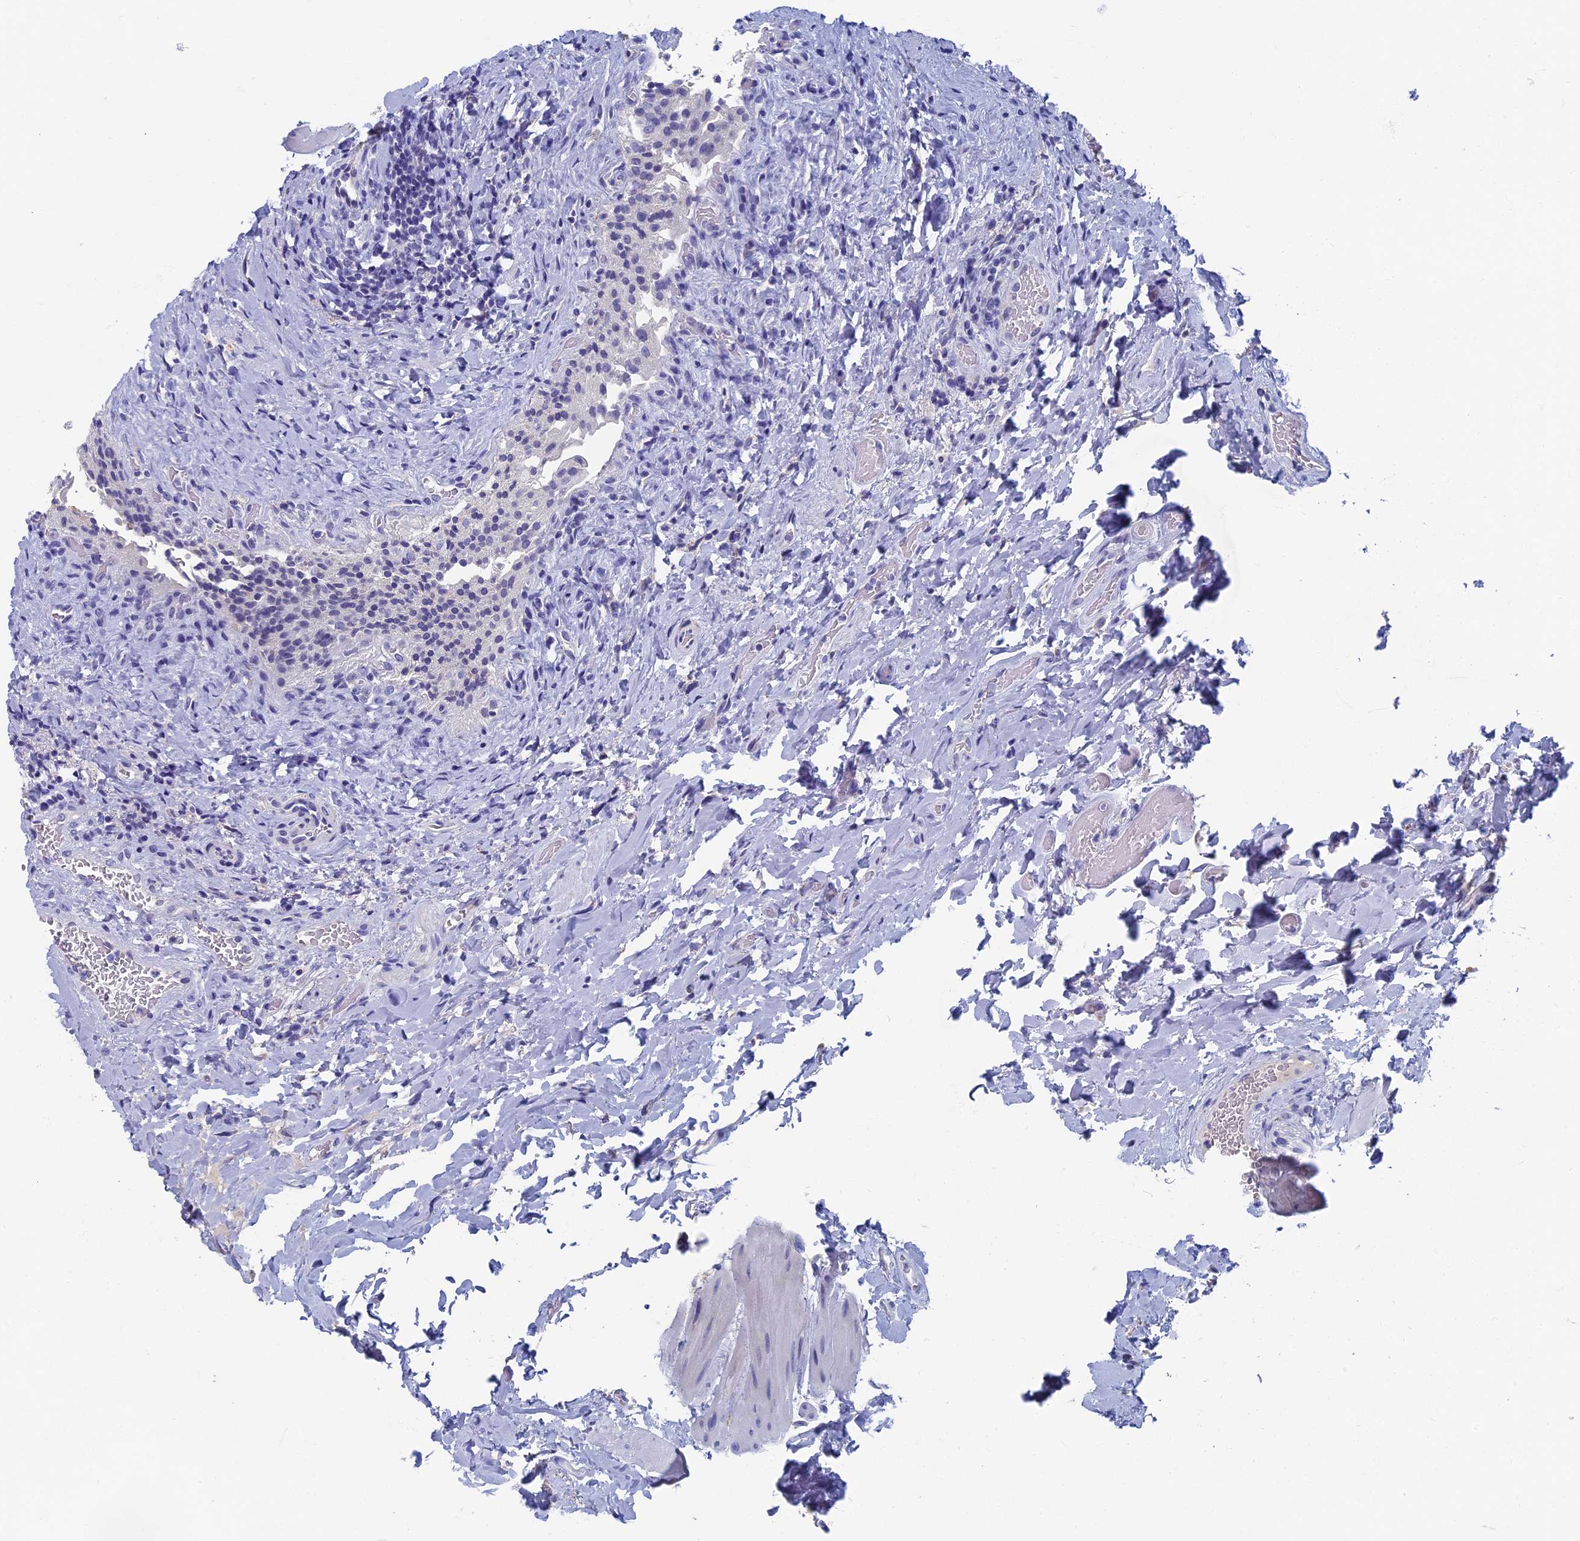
{"staining": {"intensity": "negative", "quantity": "none", "location": "none"}, "tissue": "urinary bladder", "cell_type": "Urothelial cells", "image_type": "normal", "snomed": [{"axis": "morphology", "description": "Normal tissue, NOS"}, {"axis": "morphology", "description": "Inflammation, NOS"}, {"axis": "topography", "description": "Urinary bladder"}], "caption": "The immunohistochemistry (IHC) histopathology image has no significant staining in urothelial cells of urinary bladder.", "gene": "OAT", "patient": {"sex": "male", "age": 64}}